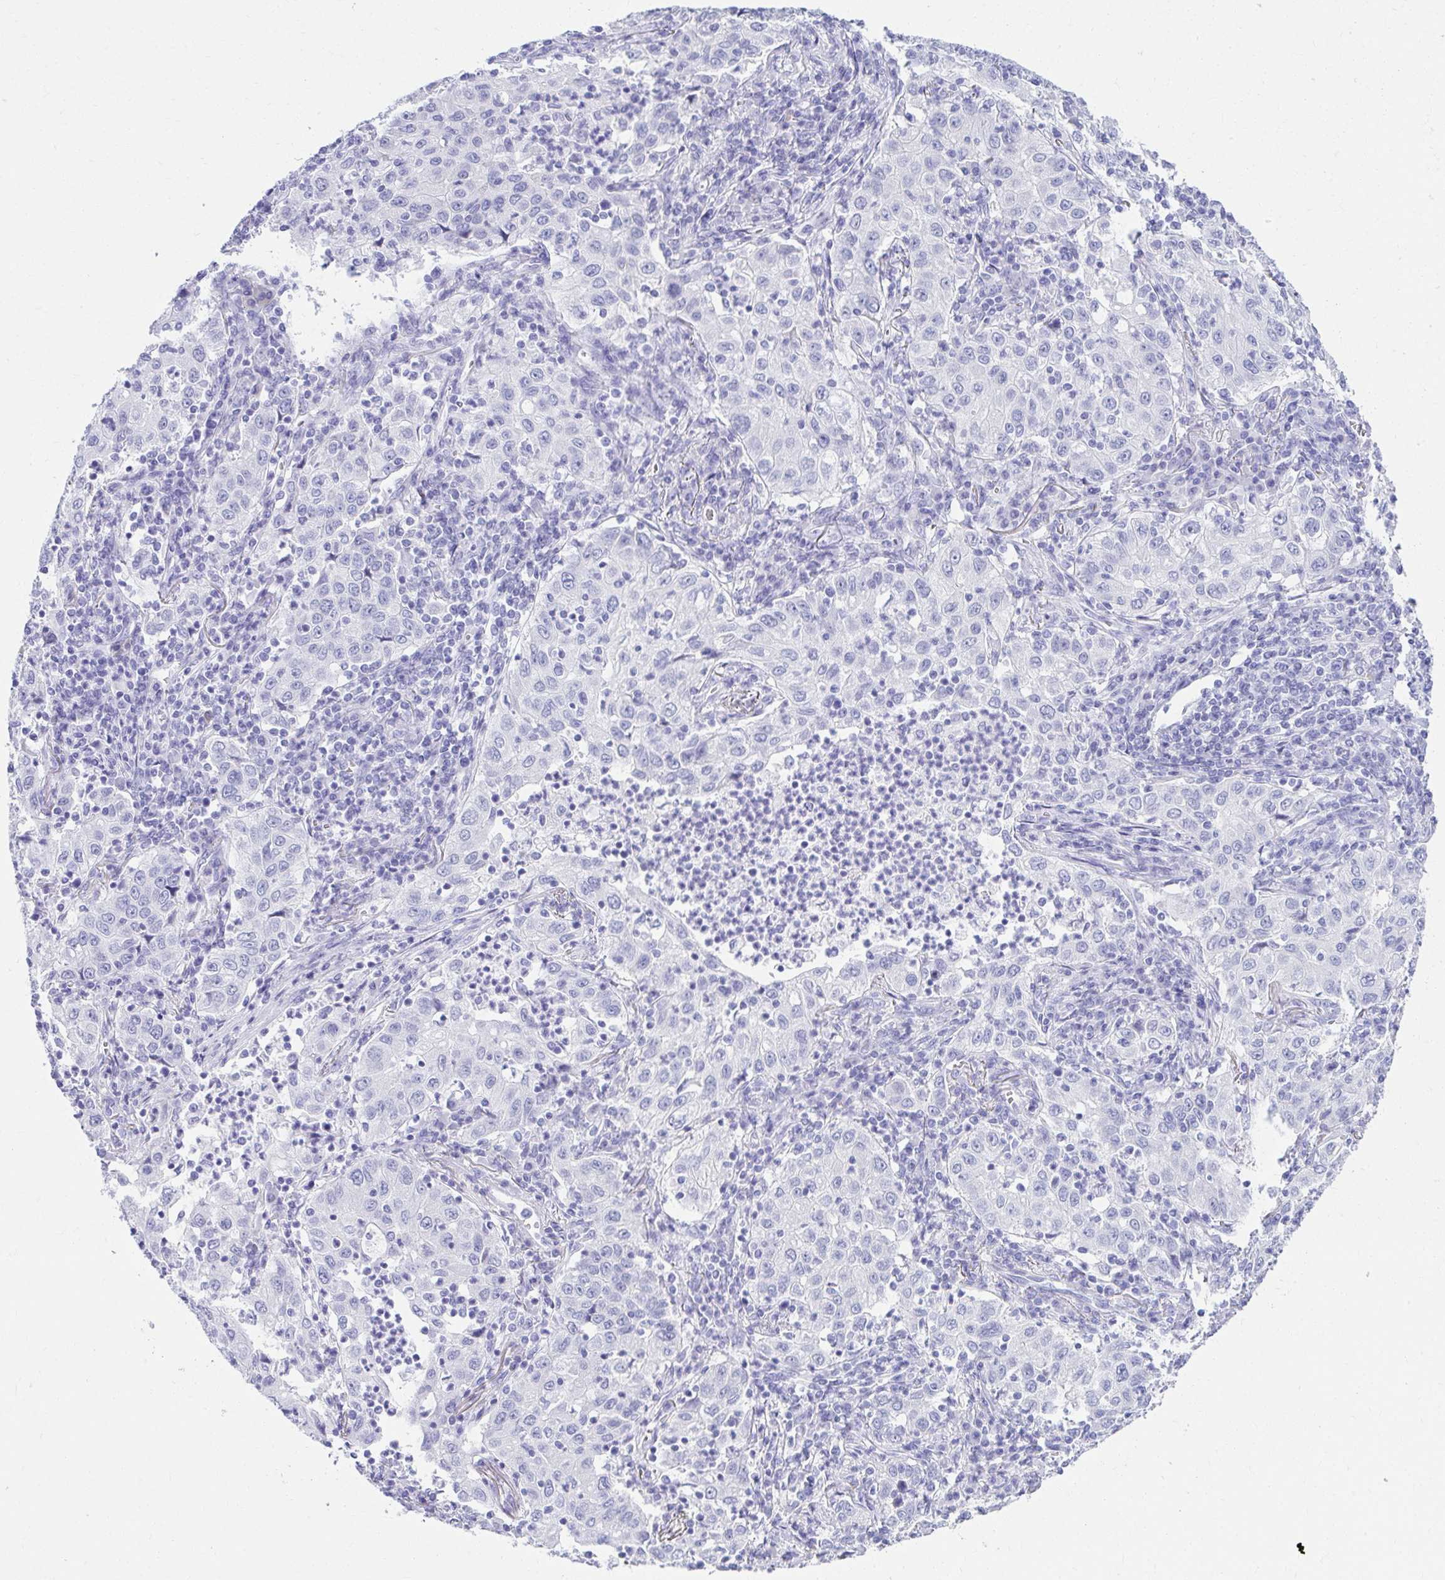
{"staining": {"intensity": "negative", "quantity": "none", "location": "none"}, "tissue": "lung cancer", "cell_type": "Tumor cells", "image_type": "cancer", "snomed": [{"axis": "morphology", "description": "Squamous cell carcinoma, NOS"}, {"axis": "topography", "description": "Lung"}], "caption": "Lung cancer (squamous cell carcinoma) was stained to show a protein in brown. There is no significant positivity in tumor cells.", "gene": "ATP4B", "patient": {"sex": "male", "age": 71}}